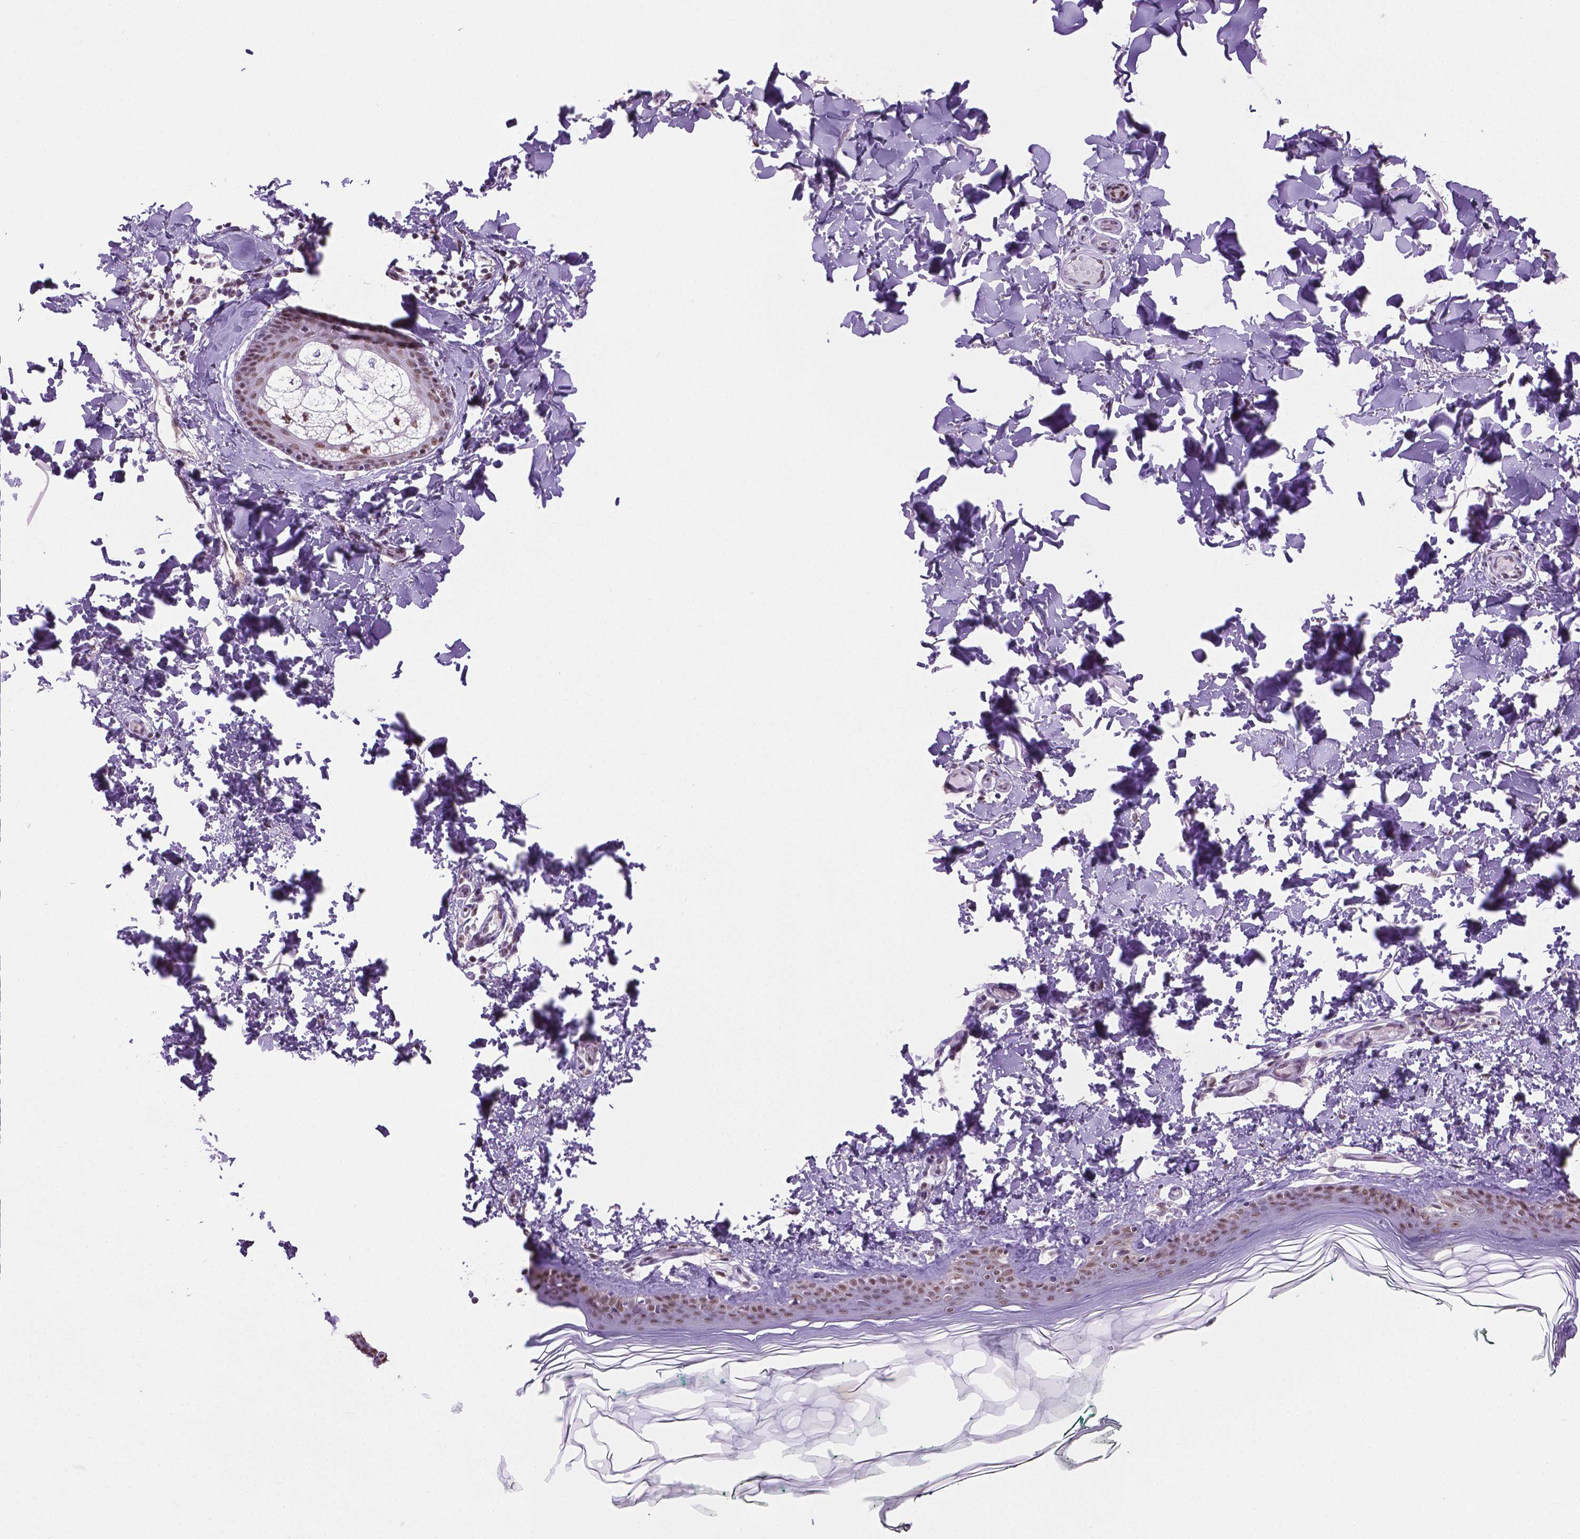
{"staining": {"intensity": "weak", "quantity": "<25%", "location": "nuclear"}, "tissue": "skin", "cell_type": "Fibroblasts", "image_type": "normal", "snomed": [{"axis": "morphology", "description": "Normal tissue, NOS"}, {"axis": "topography", "description": "Skin"}, {"axis": "topography", "description": "Peripheral nerve tissue"}], "caption": "Unremarkable skin was stained to show a protein in brown. There is no significant expression in fibroblasts. (DAB immunohistochemistry with hematoxylin counter stain).", "gene": "ABI2", "patient": {"sex": "female", "age": 45}}